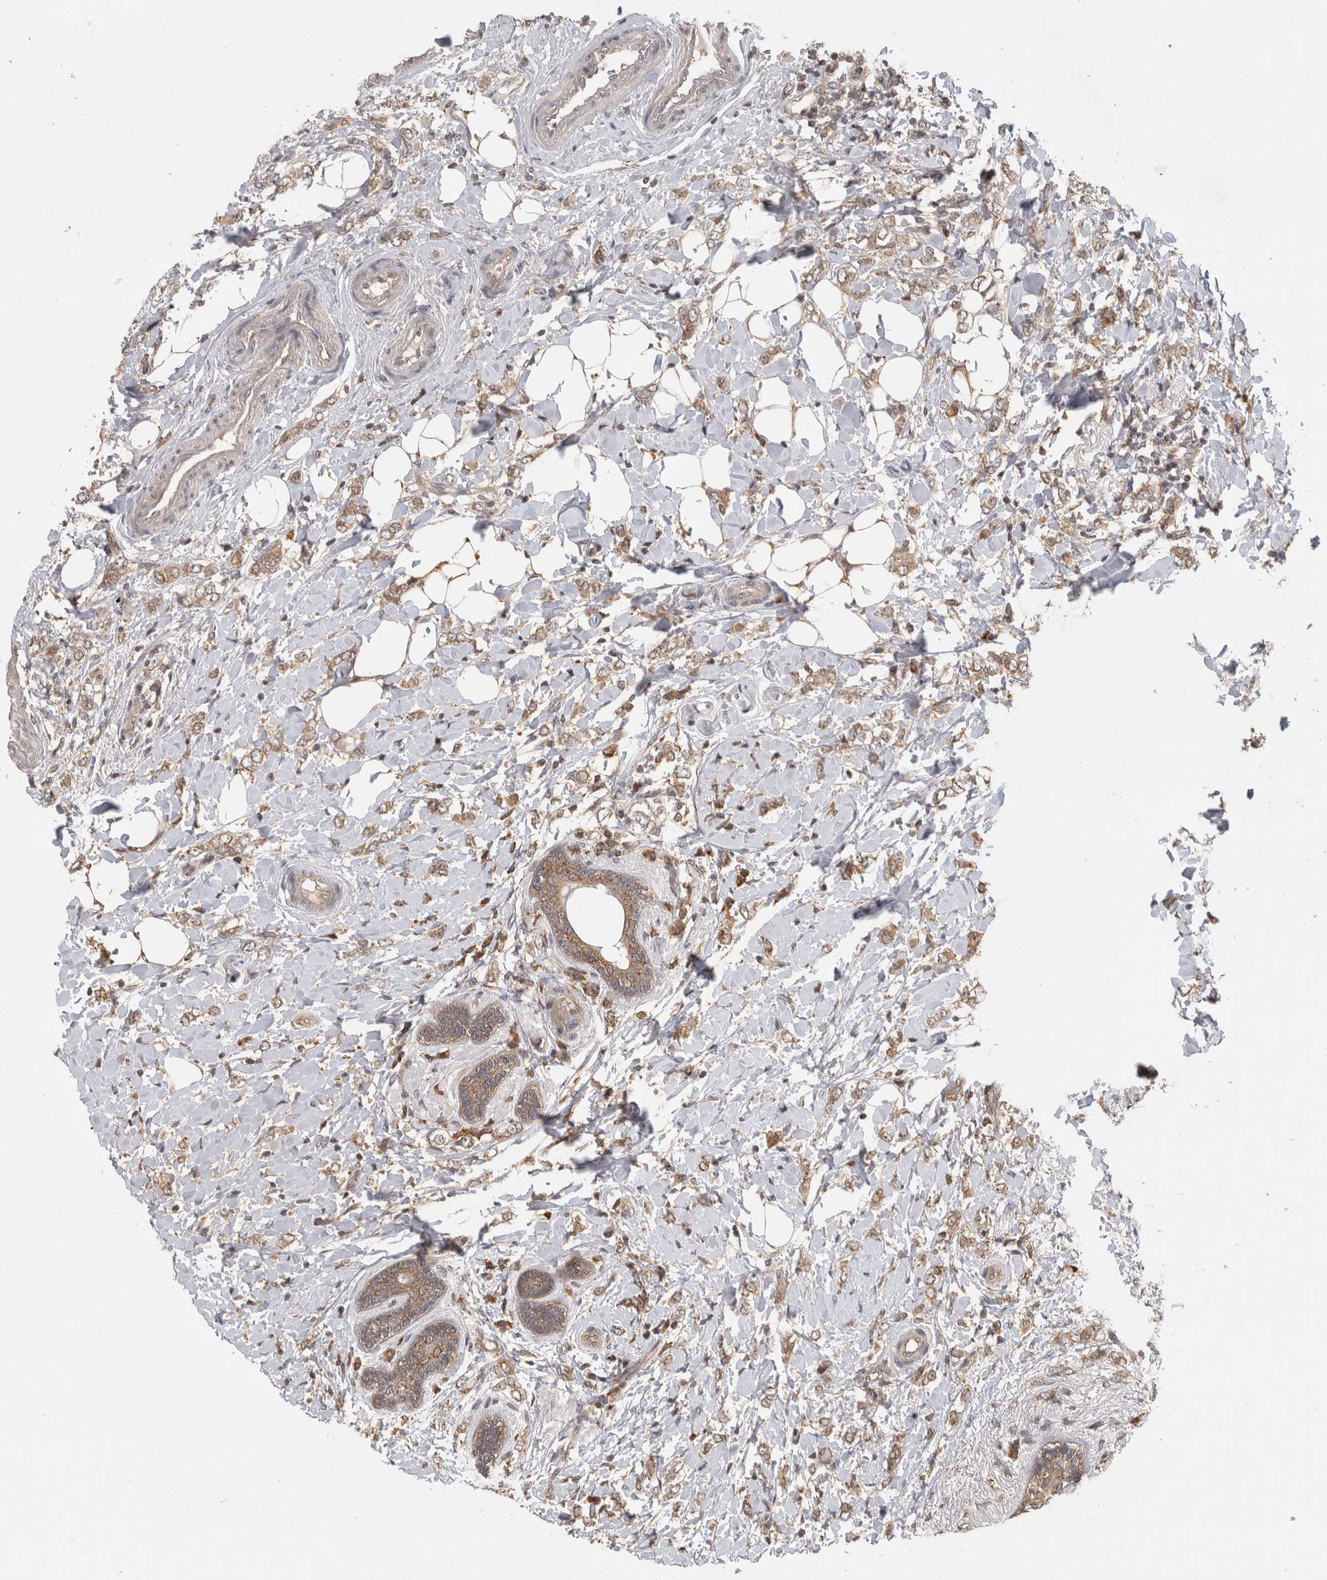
{"staining": {"intensity": "weak", "quantity": ">75%", "location": "cytoplasmic/membranous"}, "tissue": "breast cancer", "cell_type": "Tumor cells", "image_type": "cancer", "snomed": [{"axis": "morphology", "description": "Normal tissue, NOS"}, {"axis": "morphology", "description": "Lobular carcinoma"}, {"axis": "topography", "description": "Breast"}], "caption": "Lobular carcinoma (breast) stained for a protein (brown) exhibits weak cytoplasmic/membranous positive positivity in approximately >75% of tumor cells.", "gene": "ACAT2", "patient": {"sex": "female", "age": 47}}